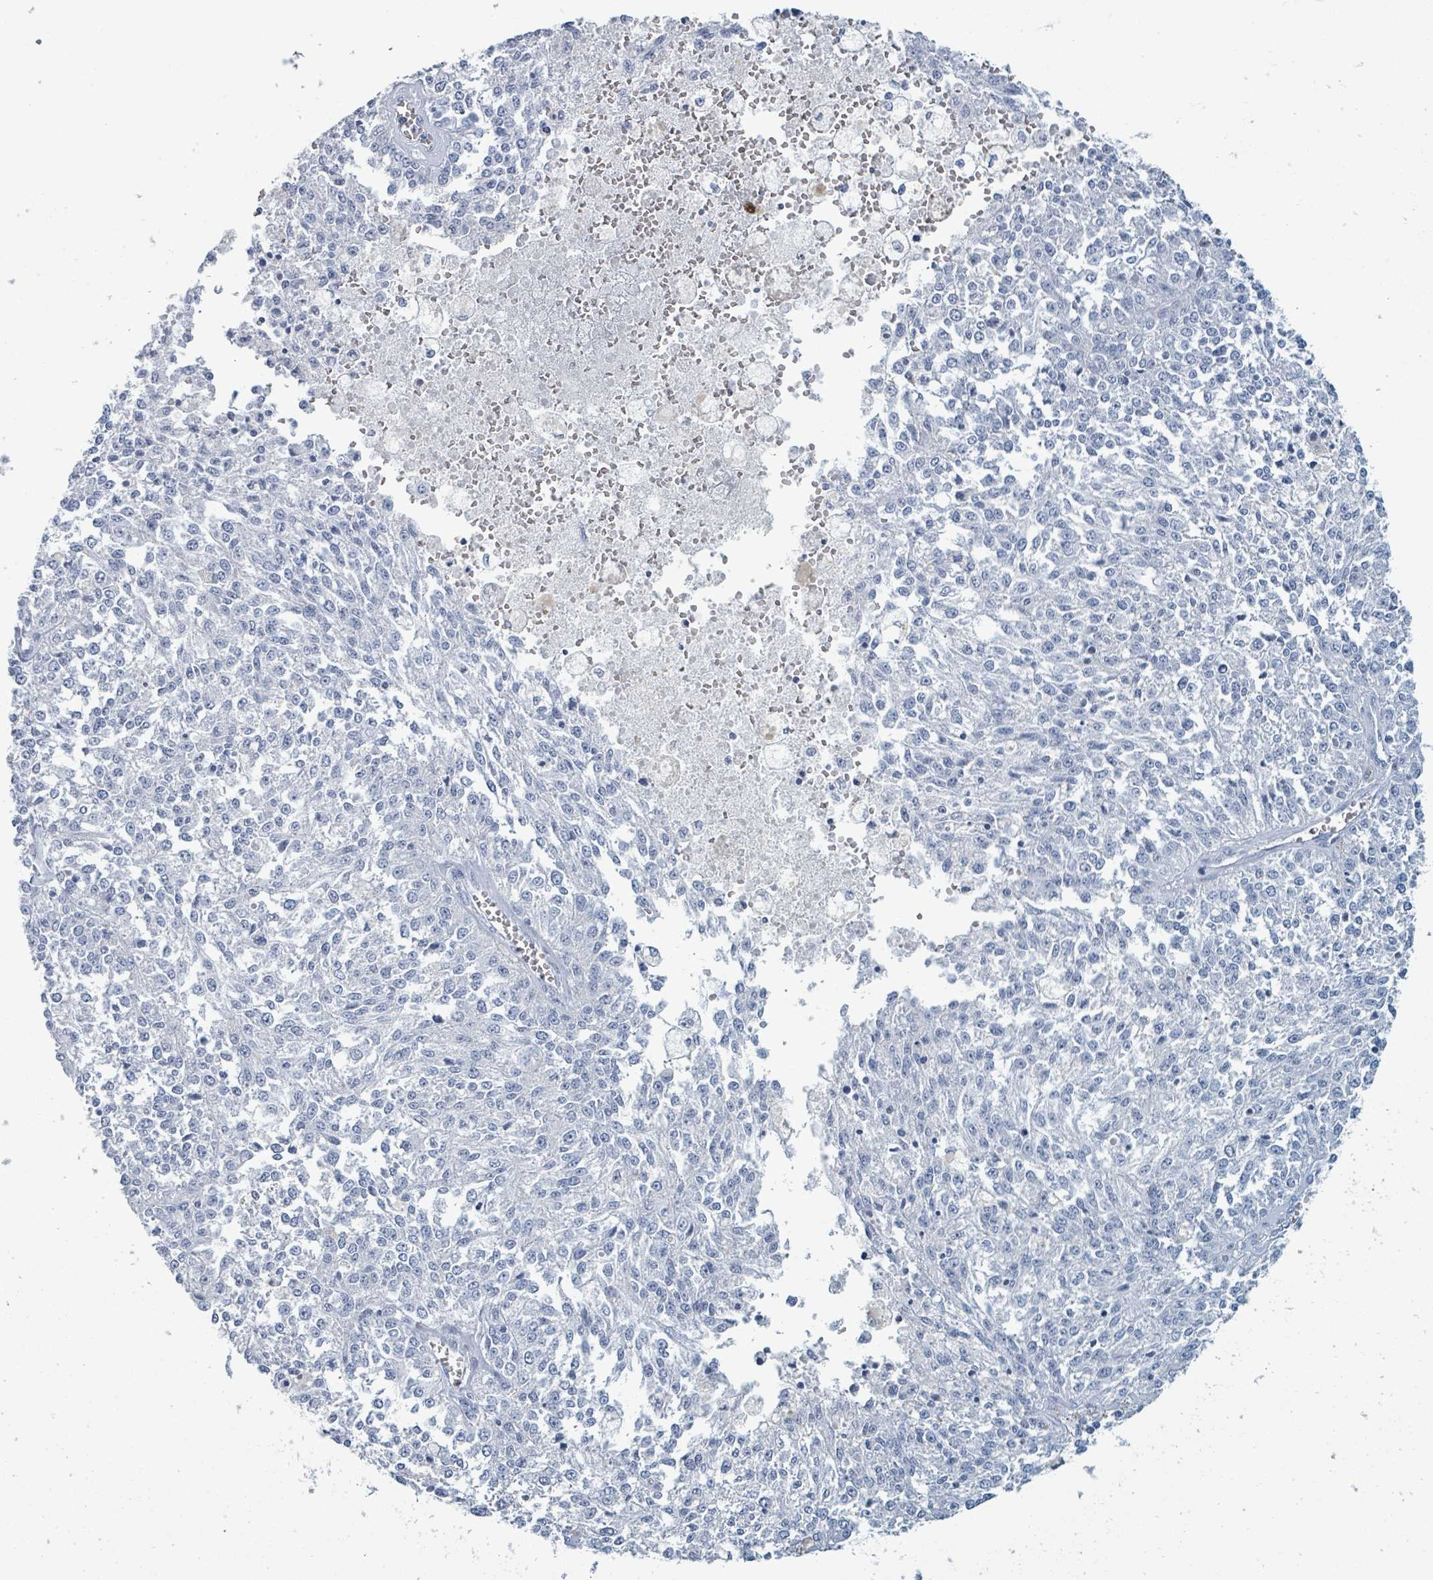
{"staining": {"intensity": "negative", "quantity": "none", "location": "none"}, "tissue": "melanoma", "cell_type": "Tumor cells", "image_type": "cancer", "snomed": [{"axis": "morphology", "description": "Malignant melanoma, NOS"}, {"axis": "topography", "description": "Skin"}], "caption": "Tumor cells show no significant expression in malignant melanoma.", "gene": "VPS13D", "patient": {"sex": "female", "age": 64}}